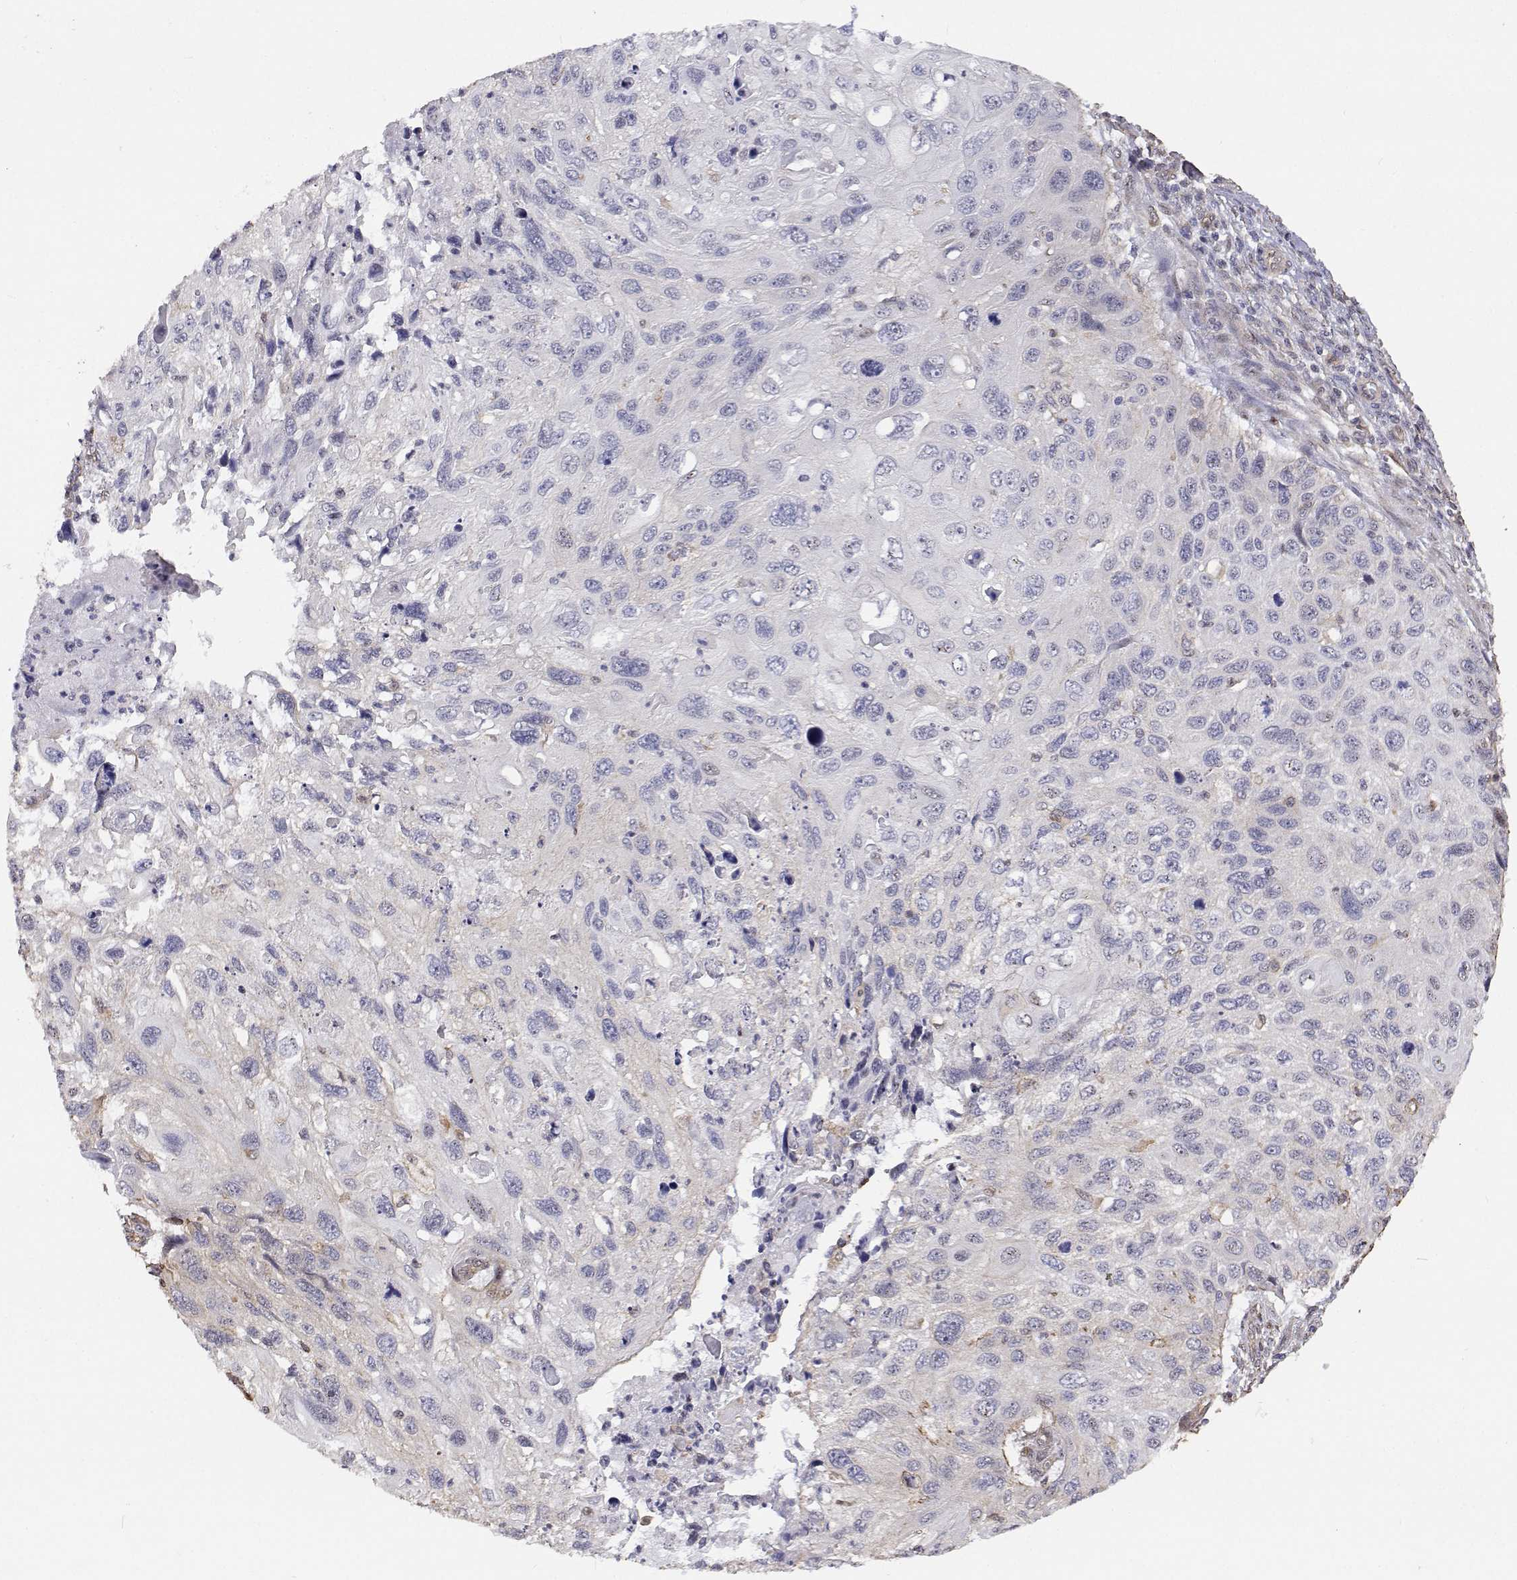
{"staining": {"intensity": "negative", "quantity": "none", "location": "none"}, "tissue": "cervical cancer", "cell_type": "Tumor cells", "image_type": "cancer", "snomed": [{"axis": "morphology", "description": "Squamous cell carcinoma, NOS"}, {"axis": "topography", "description": "Cervix"}], "caption": "Tumor cells are negative for protein expression in human cervical cancer.", "gene": "GSDMA", "patient": {"sex": "female", "age": 70}}